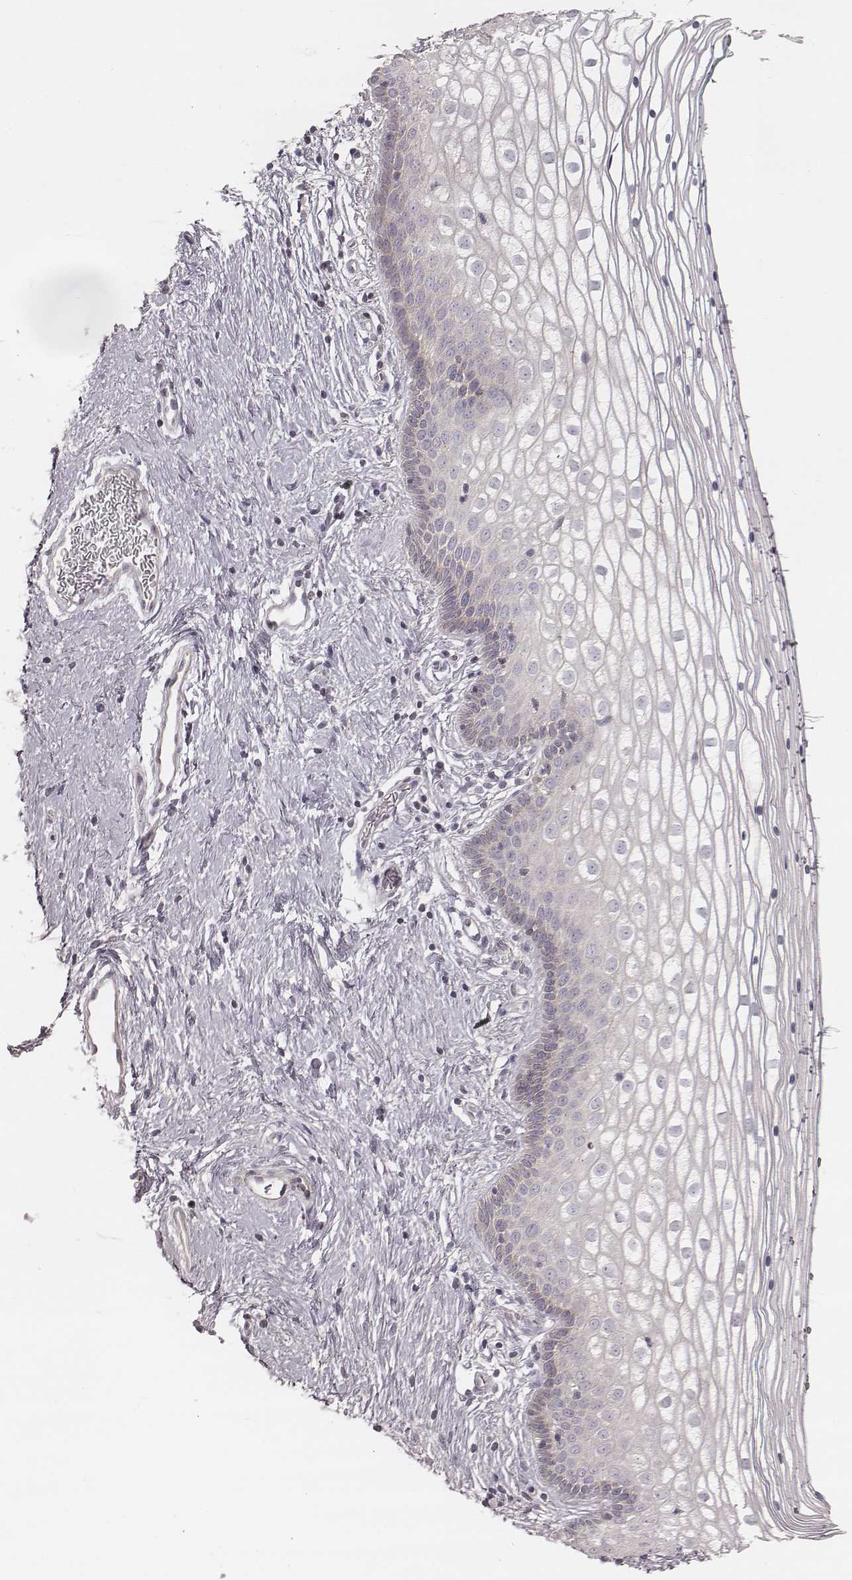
{"staining": {"intensity": "negative", "quantity": "none", "location": "none"}, "tissue": "vagina", "cell_type": "Squamous epithelial cells", "image_type": "normal", "snomed": [{"axis": "morphology", "description": "Normal tissue, NOS"}, {"axis": "topography", "description": "Vagina"}], "caption": "Immunohistochemical staining of normal human vagina shows no significant staining in squamous epithelial cells. Nuclei are stained in blue.", "gene": "TDRD5", "patient": {"sex": "female", "age": 36}}